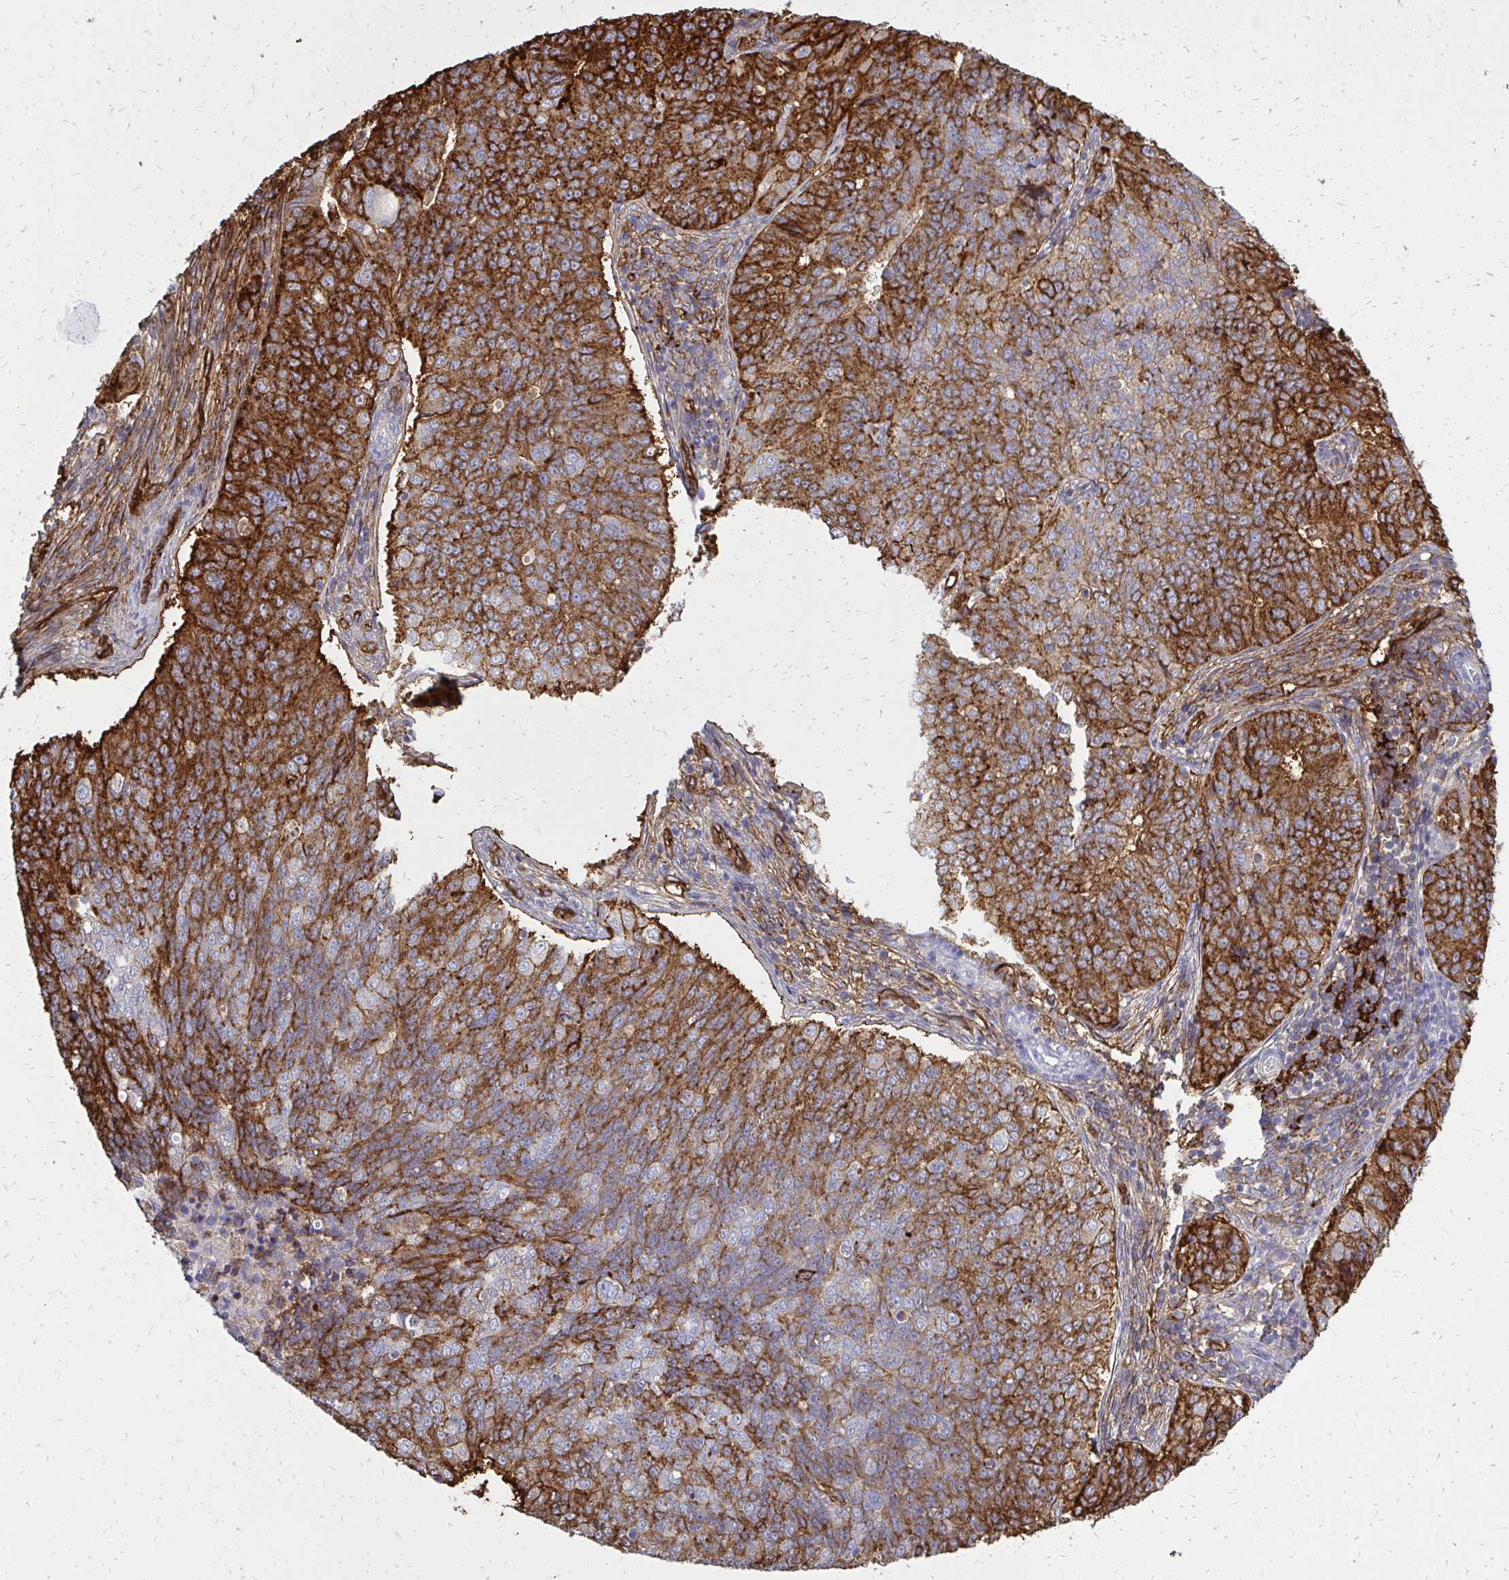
{"staining": {"intensity": "strong", "quantity": ">75%", "location": "cytoplasmic/membranous"}, "tissue": "endometrial cancer", "cell_type": "Tumor cells", "image_type": "cancer", "snomed": [{"axis": "morphology", "description": "Adenocarcinoma, NOS"}, {"axis": "topography", "description": "Endometrium"}], "caption": "Tumor cells show high levels of strong cytoplasmic/membranous positivity in about >75% of cells in human endometrial cancer (adenocarcinoma).", "gene": "MARCKSL1", "patient": {"sex": "female", "age": 43}}